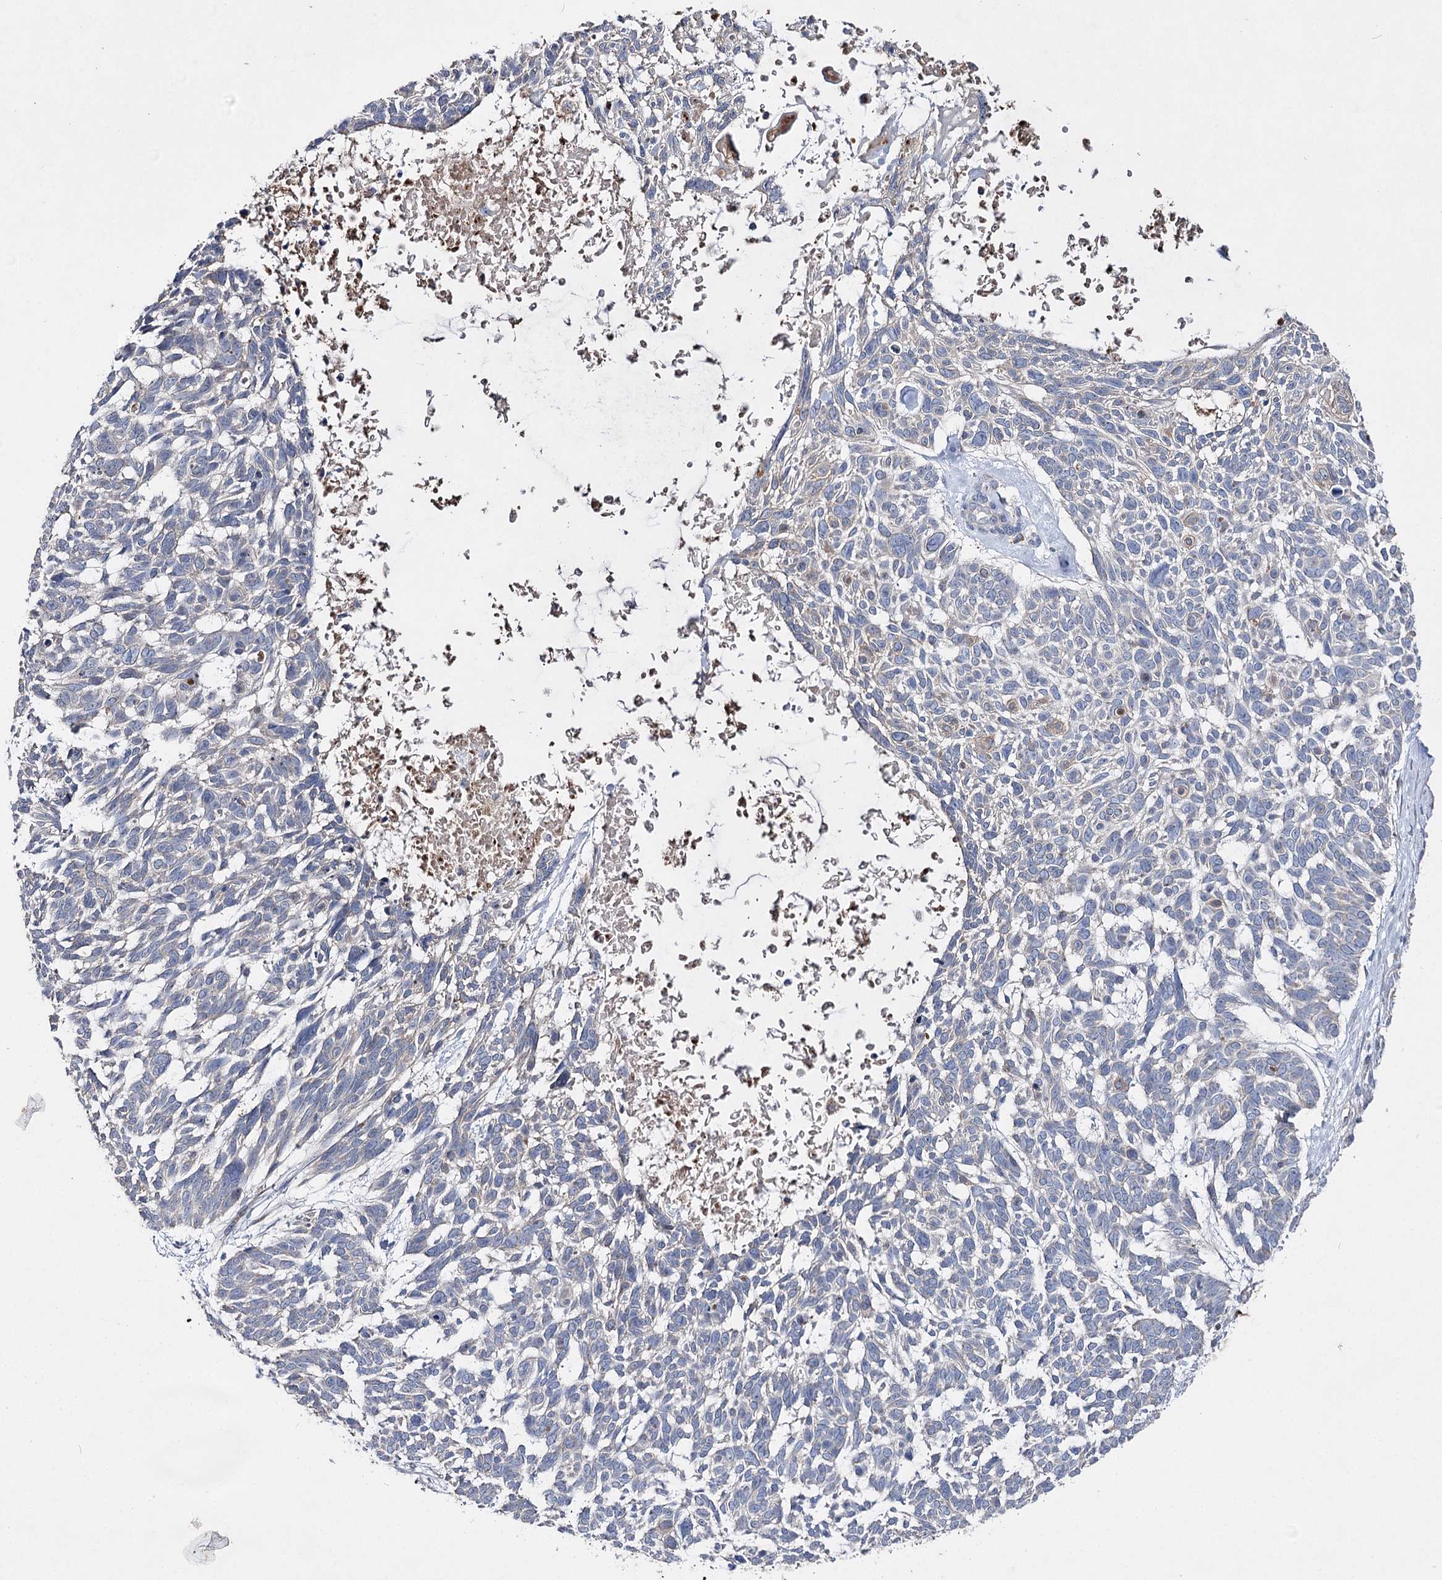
{"staining": {"intensity": "negative", "quantity": "none", "location": "none"}, "tissue": "skin cancer", "cell_type": "Tumor cells", "image_type": "cancer", "snomed": [{"axis": "morphology", "description": "Basal cell carcinoma"}, {"axis": "topography", "description": "Skin"}], "caption": "Skin cancer was stained to show a protein in brown. There is no significant staining in tumor cells.", "gene": "IL1RAP", "patient": {"sex": "male", "age": 88}}